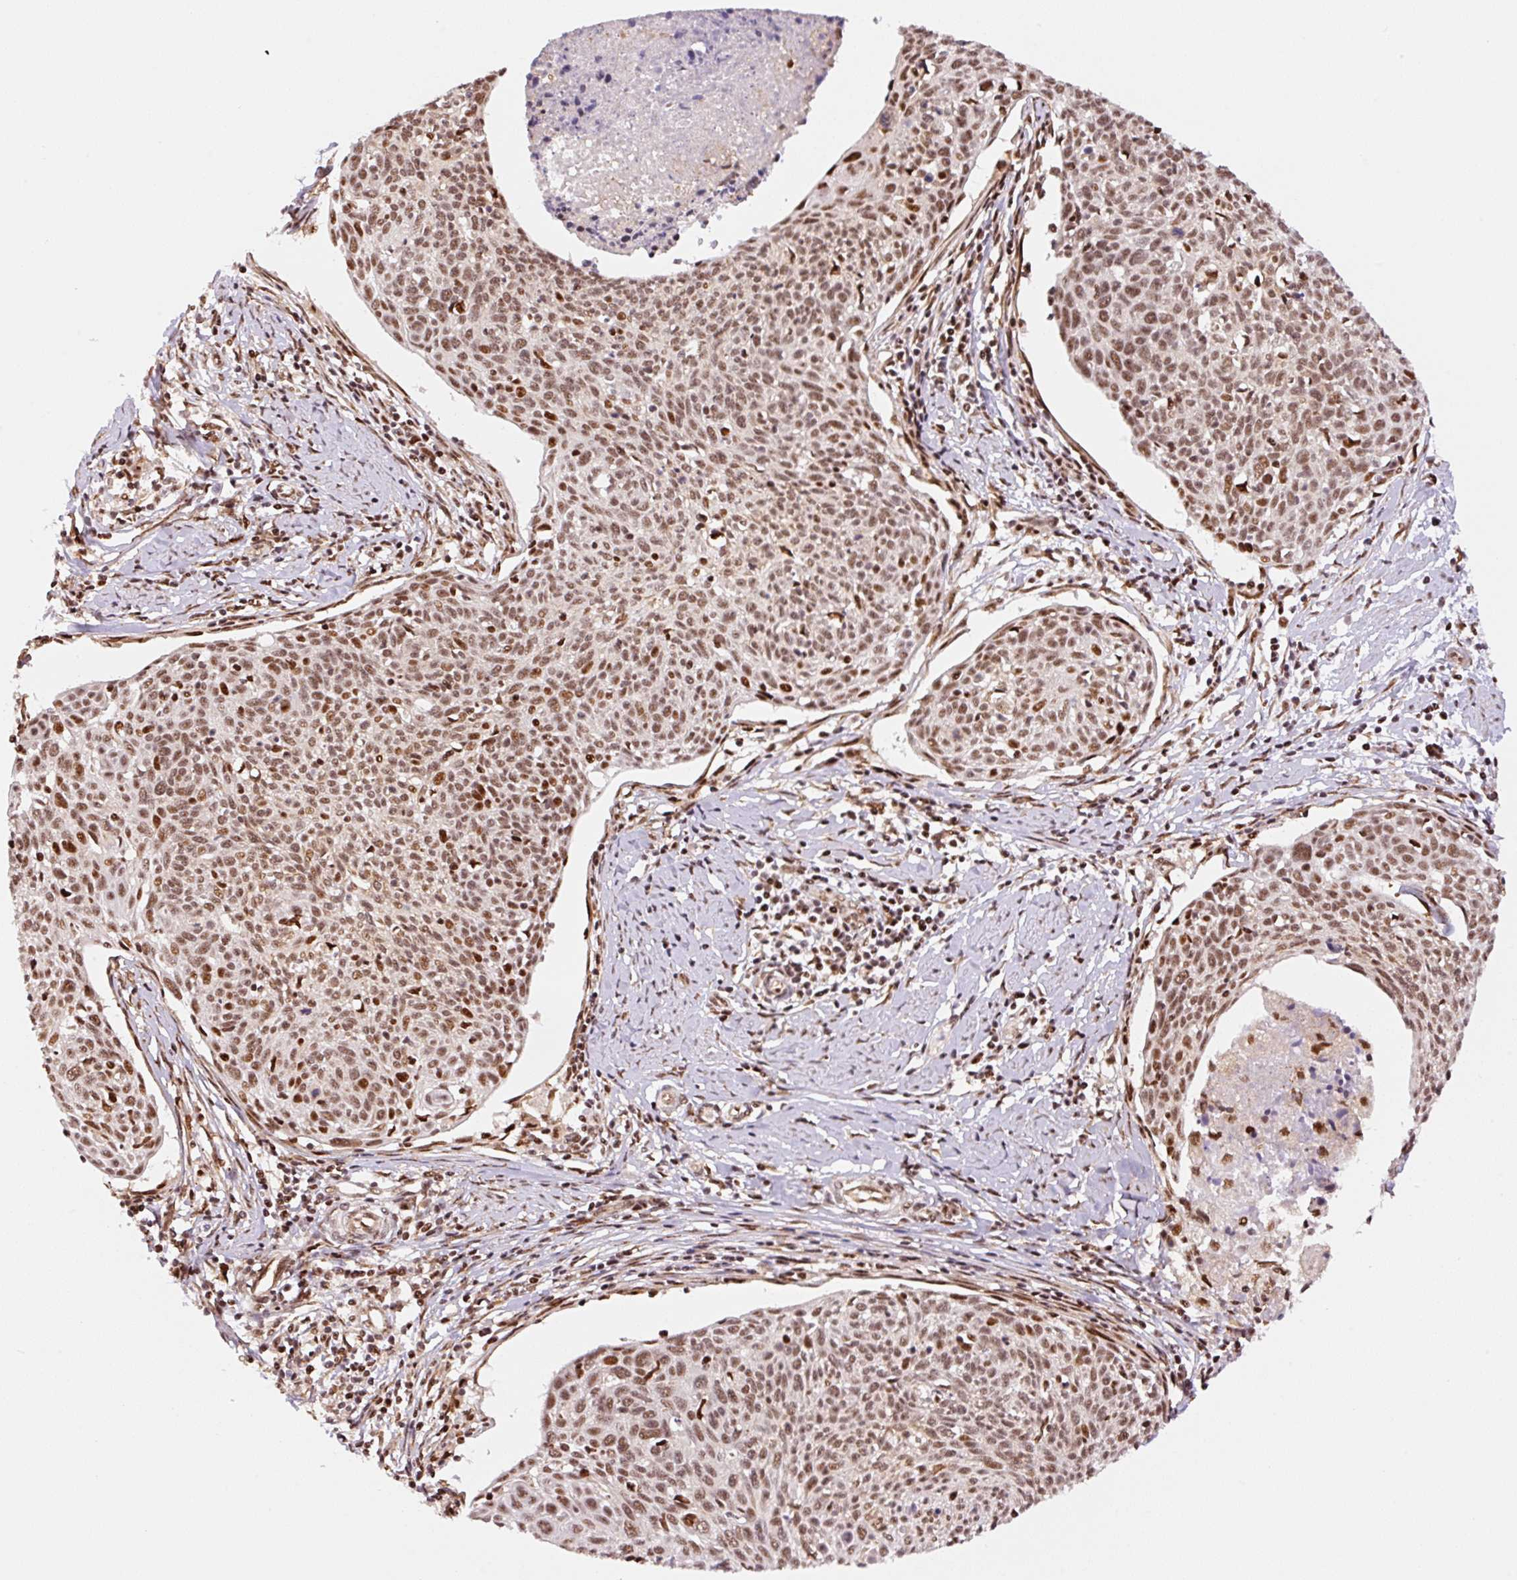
{"staining": {"intensity": "moderate", "quantity": ">75%", "location": "nuclear"}, "tissue": "cervical cancer", "cell_type": "Tumor cells", "image_type": "cancer", "snomed": [{"axis": "morphology", "description": "Squamous cell carcinoma, NOS"}, {"axis": "topography", "description": "Cervix"}], "caption": "Cervical cancer (squamous cell carcinoma) was stained to show a protein in brown. There is medium levels of moderate nuclear staining in approximately >75% of tumor cells.", "gene": "INTS8", "patient": {"sex": "female", "age": 49}}